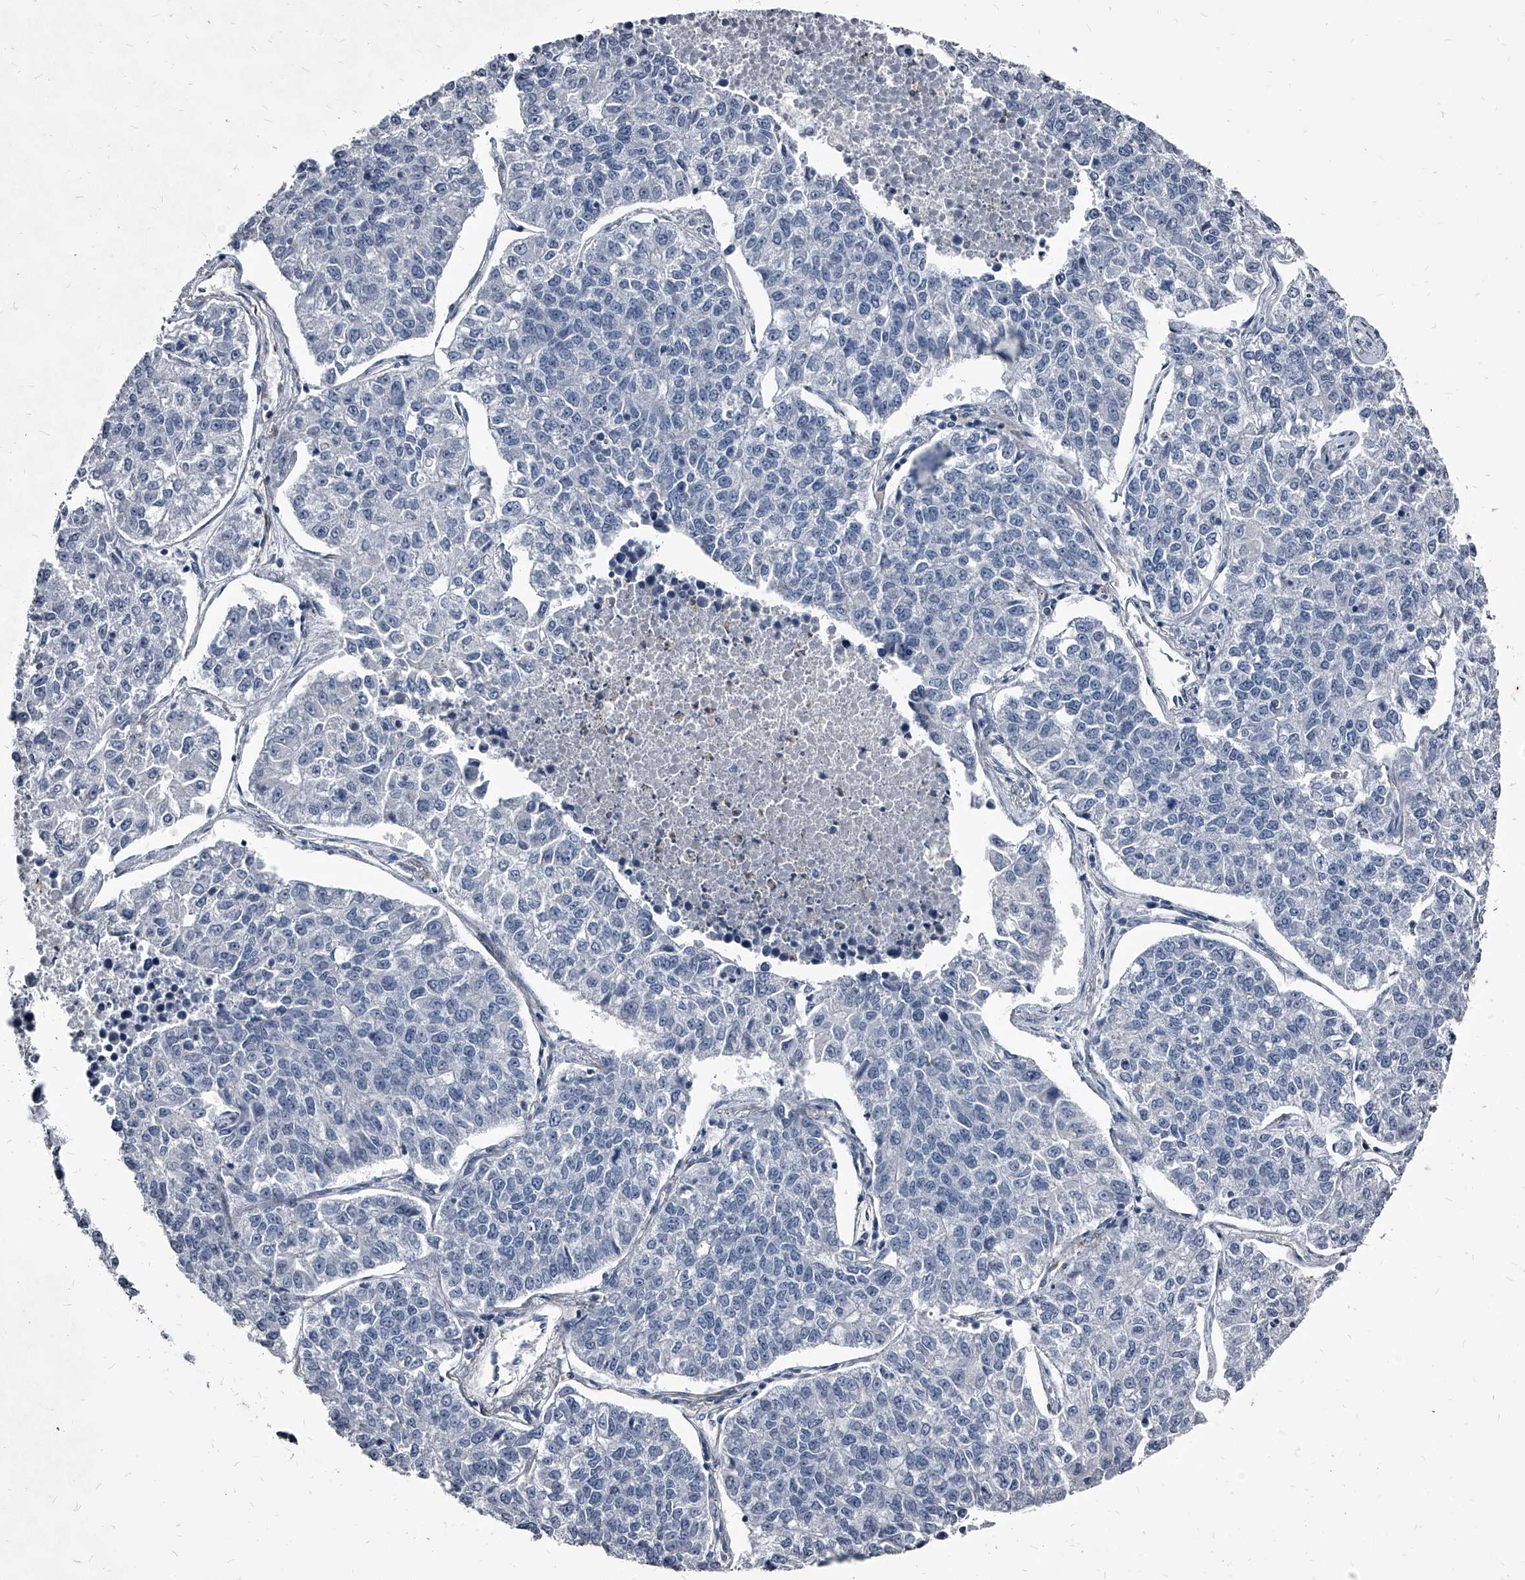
{"staining": {"intensity": "negative", "quantity": "none", "location": "none"}, "tissue": "lung cancer", "cell_type": "Tumor cells", "image_type": "cancer", "snomed": [{"axis": "morphology", "description": "Adenocarcinoma, NOS"}, {"axis": "topography", "description": "Lung"}], "caption": "Protein analysis of adenocarcinoma (lung) exhibits no significant expression in tumor cells.", "gene": "PGLYRP3", "patient": {"sex": "male", "age": 49}}